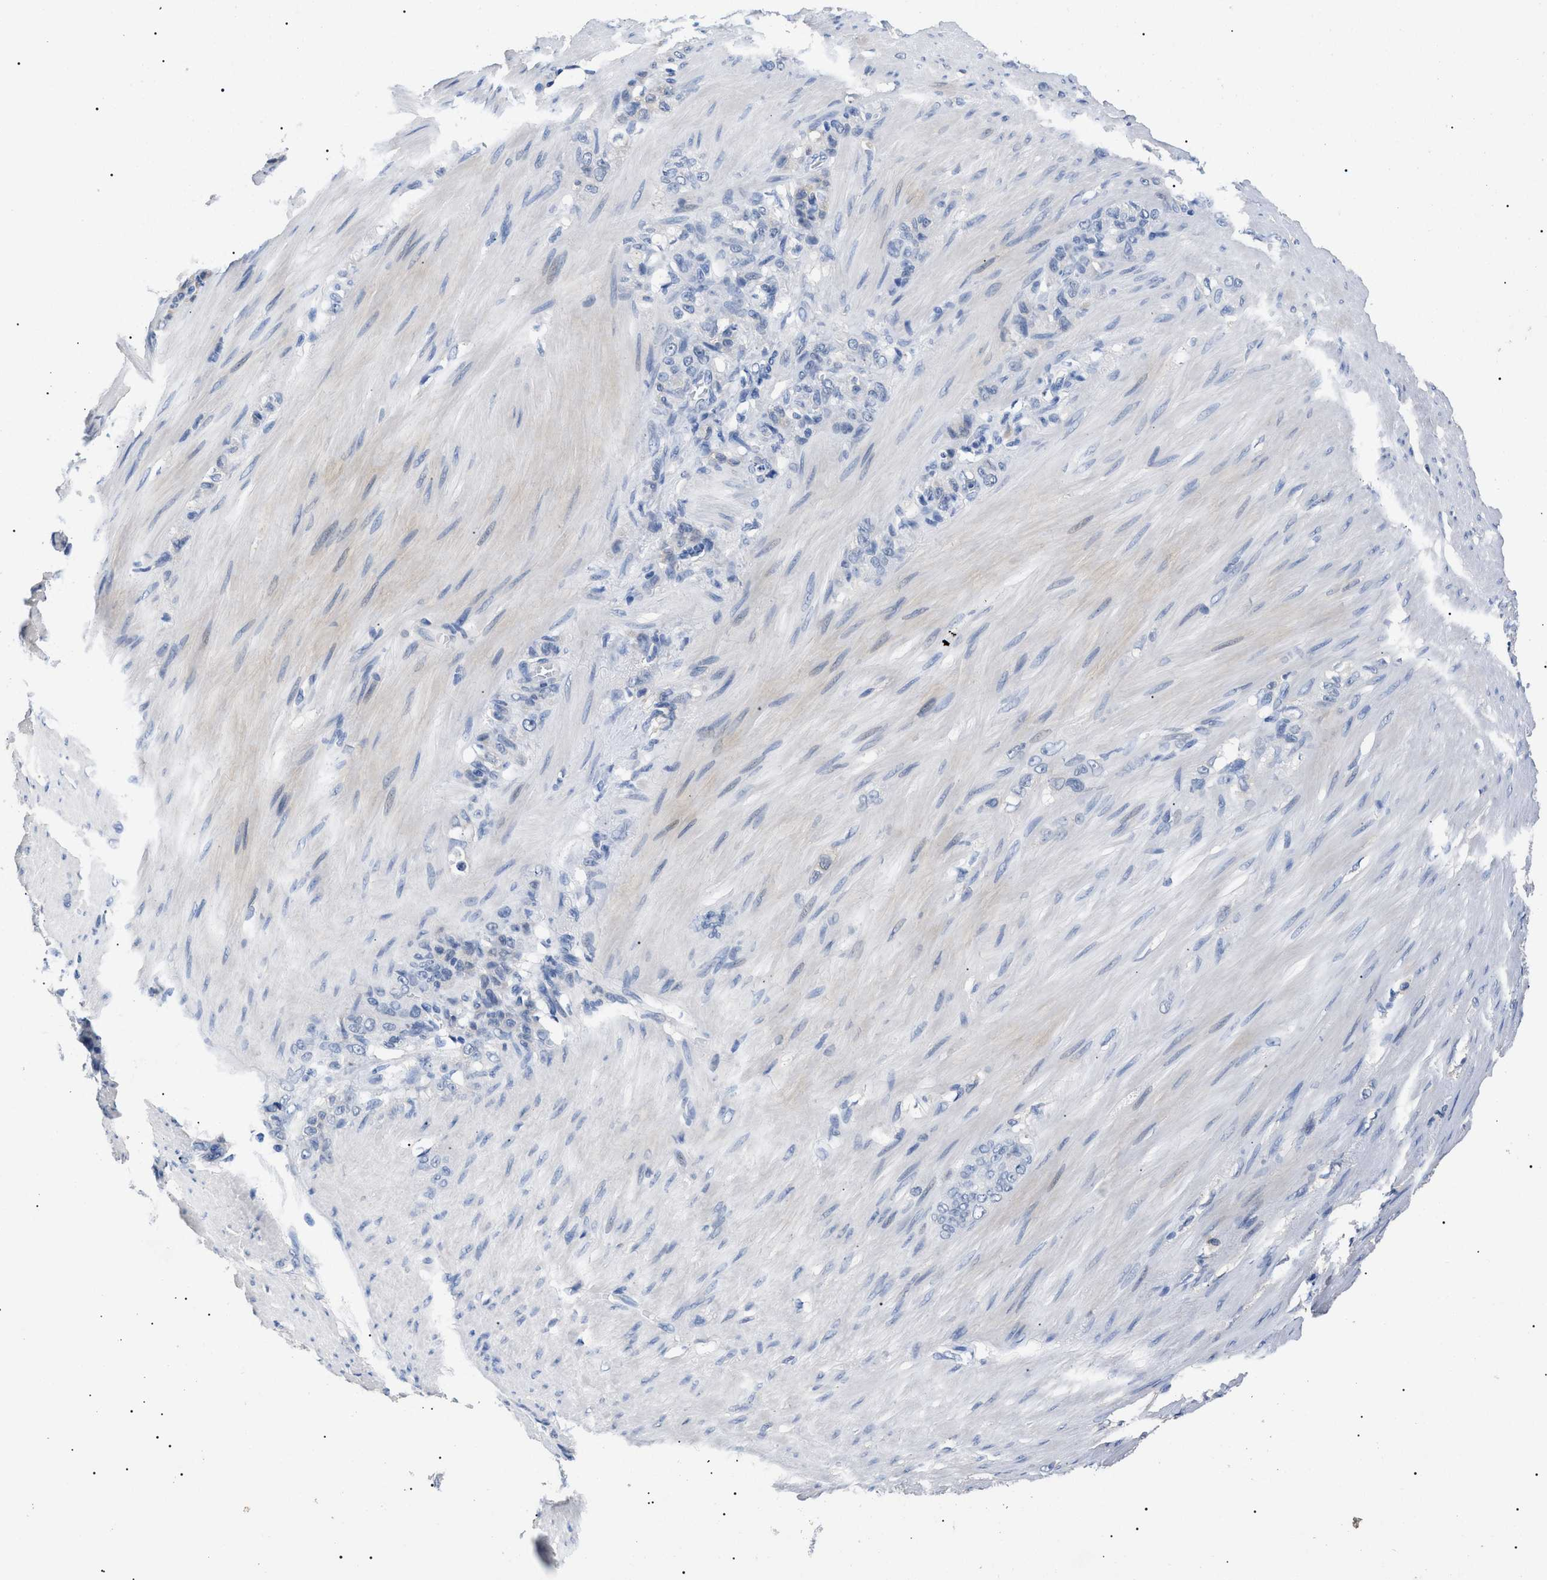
{"staining": {"intensity": "negative", "quantity": "none", "location": "none"}, "tissue": "stomach cancer", "cell_type": "Tumor cells", "image_type": "cancer", "snomed": [{"axis": "morphology", "description": "Adenocarcinoma, NOS"}, {"axis": "topography", "description": "Stomach"}], "caption": "IHC image of stomach cancer (adenocarcinoma) stained for a protein (brown), which shows no positivity in tumor cells.", "gene": "PRRT2", "patient": {"sex": "male", "age": 82}}